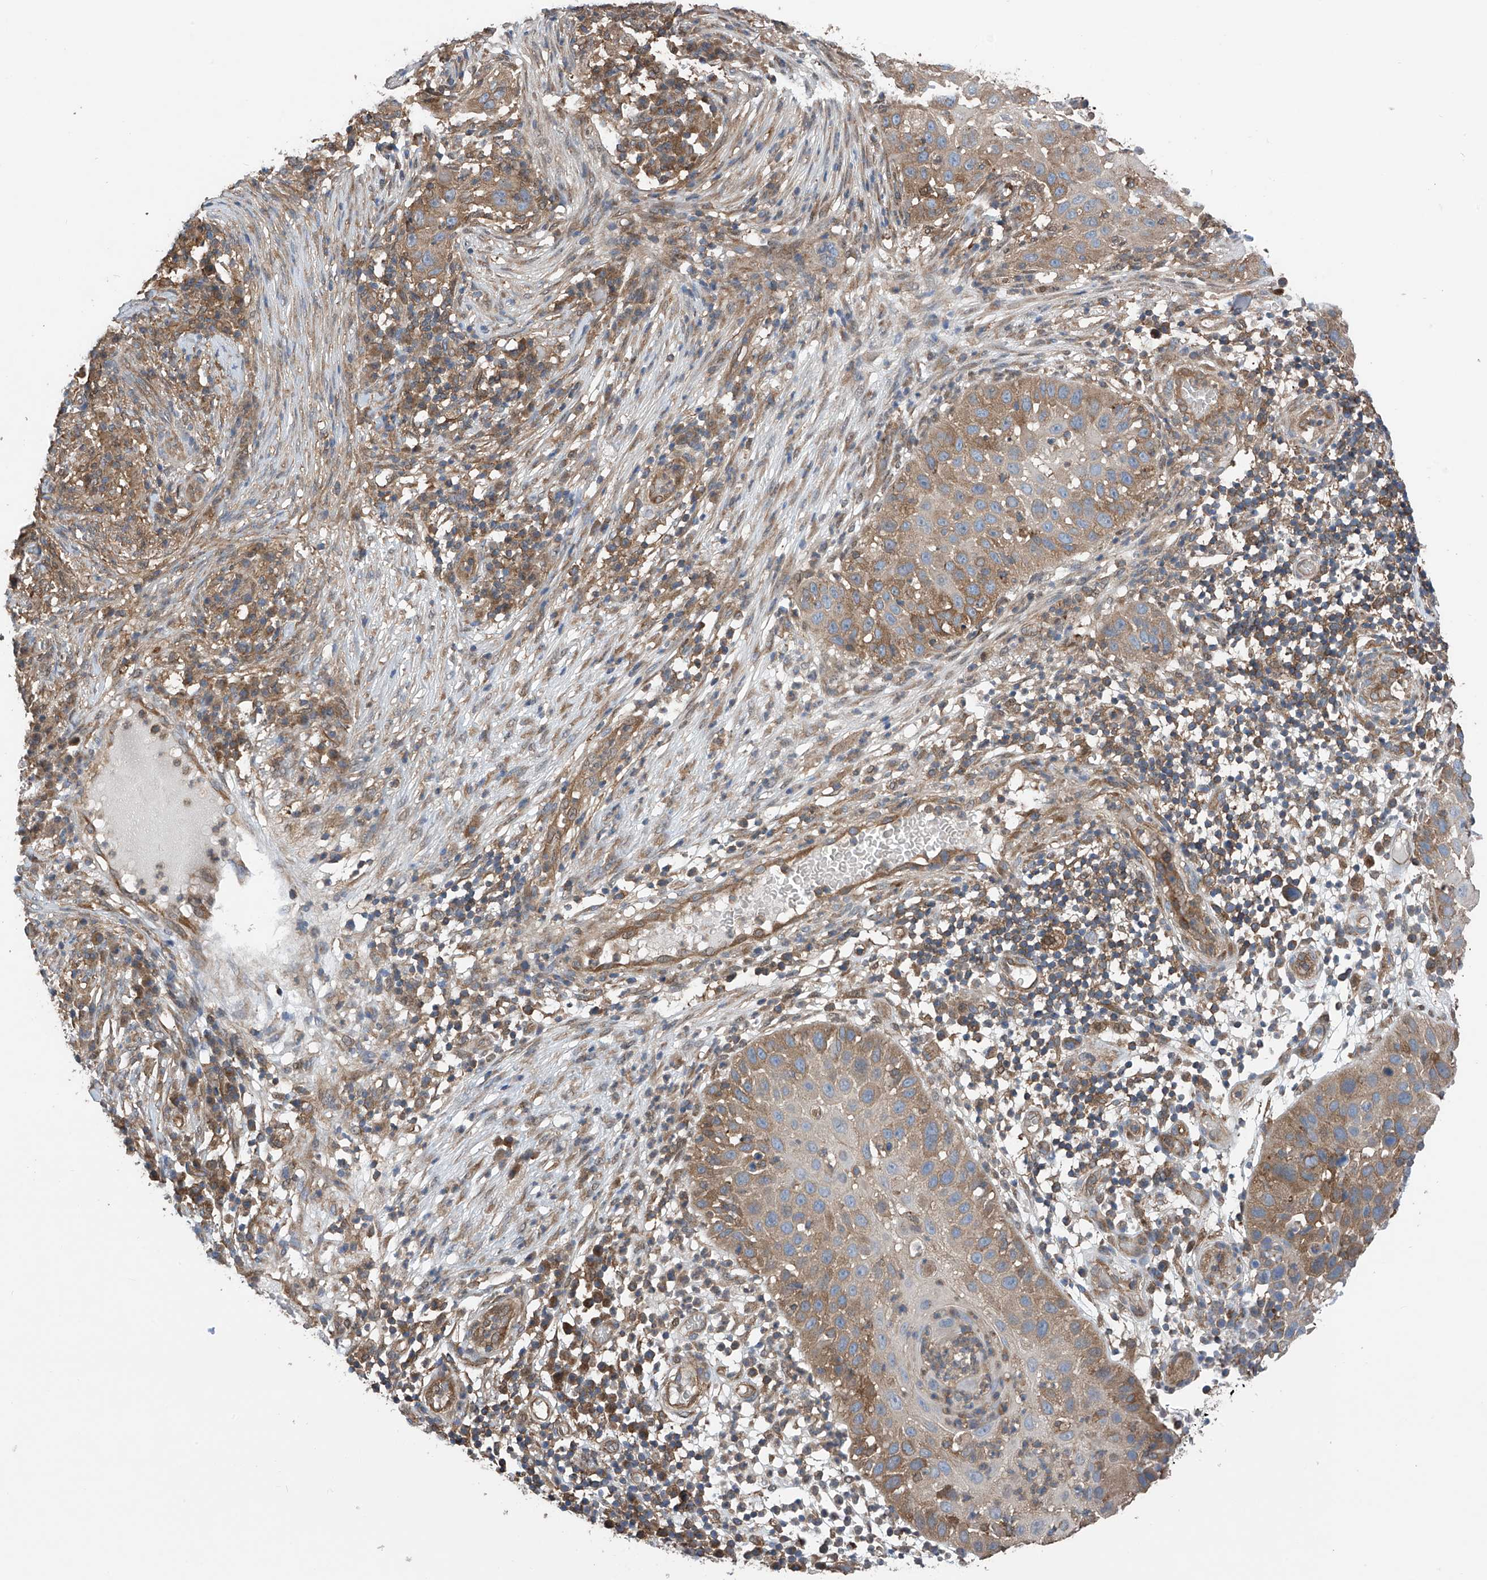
{"staining": {"intensity": "moderate", "quantity": "25%-75%", "location": "cytoplasmic/membranous"}, "tissue": "skin cancer", "cell_type": "Tumor cells", "image_type": "cancer", "snomed": [{"axis": "morphology", "description": "Squamous cell carcinoma, NOS"}, {"axis": "topography", "description": "Skin"}], "caption": "Protein analysis of skin cancer (squamous cell carcinoma) tissue shows moderate cytoplasmic/membranous staining in about 25%-75% of tumor cells.", "gene": "CHPF", "patient": {"sex": "female", "age": 44}}